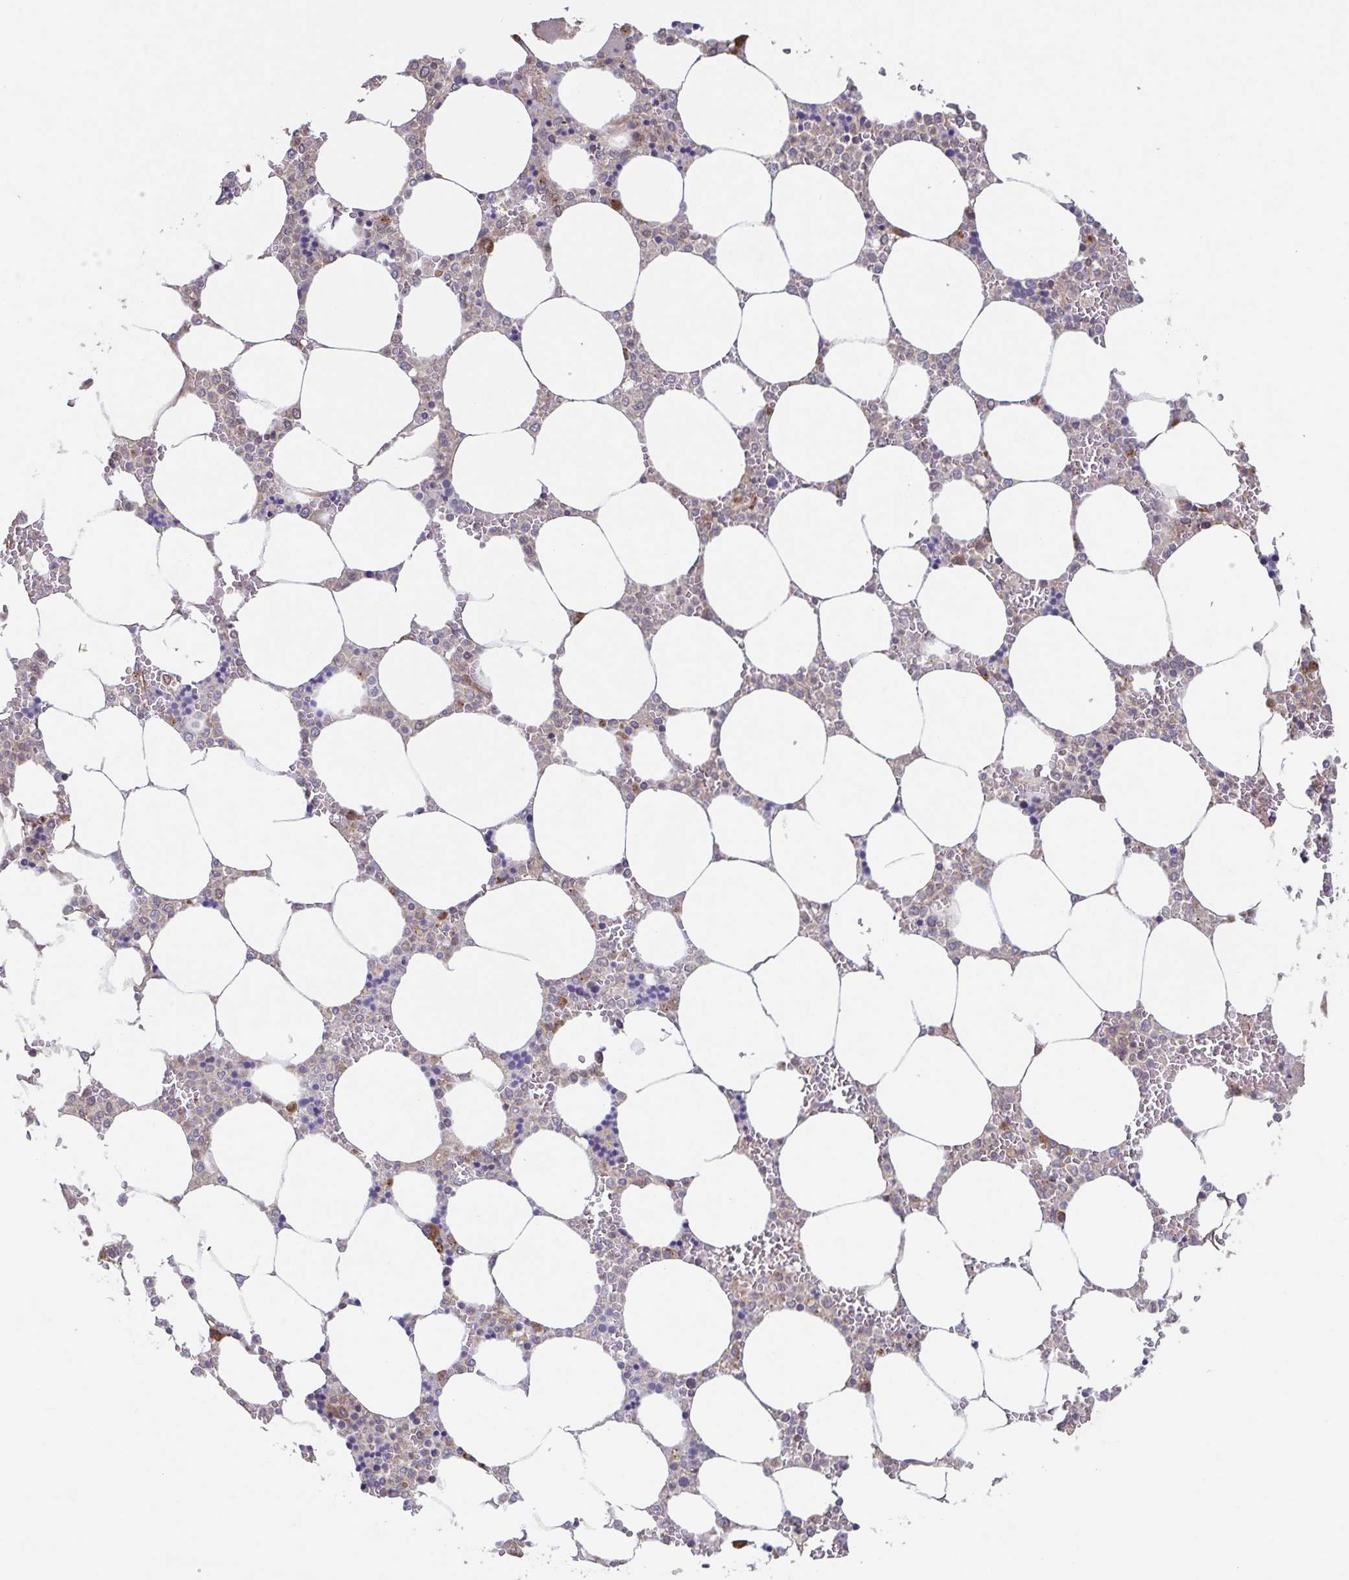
{"staining": {"intensity": "moderate", "quantity": "<25%", "location": "cytoplasmic/membranous"}, "tissue": "bone marrow", "cell_type": "Hematopoietic cells", "image_type": "normal", "snomed": [{"axis": "morphology", "description": "Normal tissue, NOS"}, {"axis": "topography", "description": "Bone marrow"}], "caption": "Immunohistochemical staining of benign human bone marrow reveals moderate cytoplasmic/membranous protein staining in about <25% of hematopoietic cells. (DAB IHC with brightfield microscopy, high magnification).", "gene": "COPB1", "patient": {"sex": "male", "age": 64}}